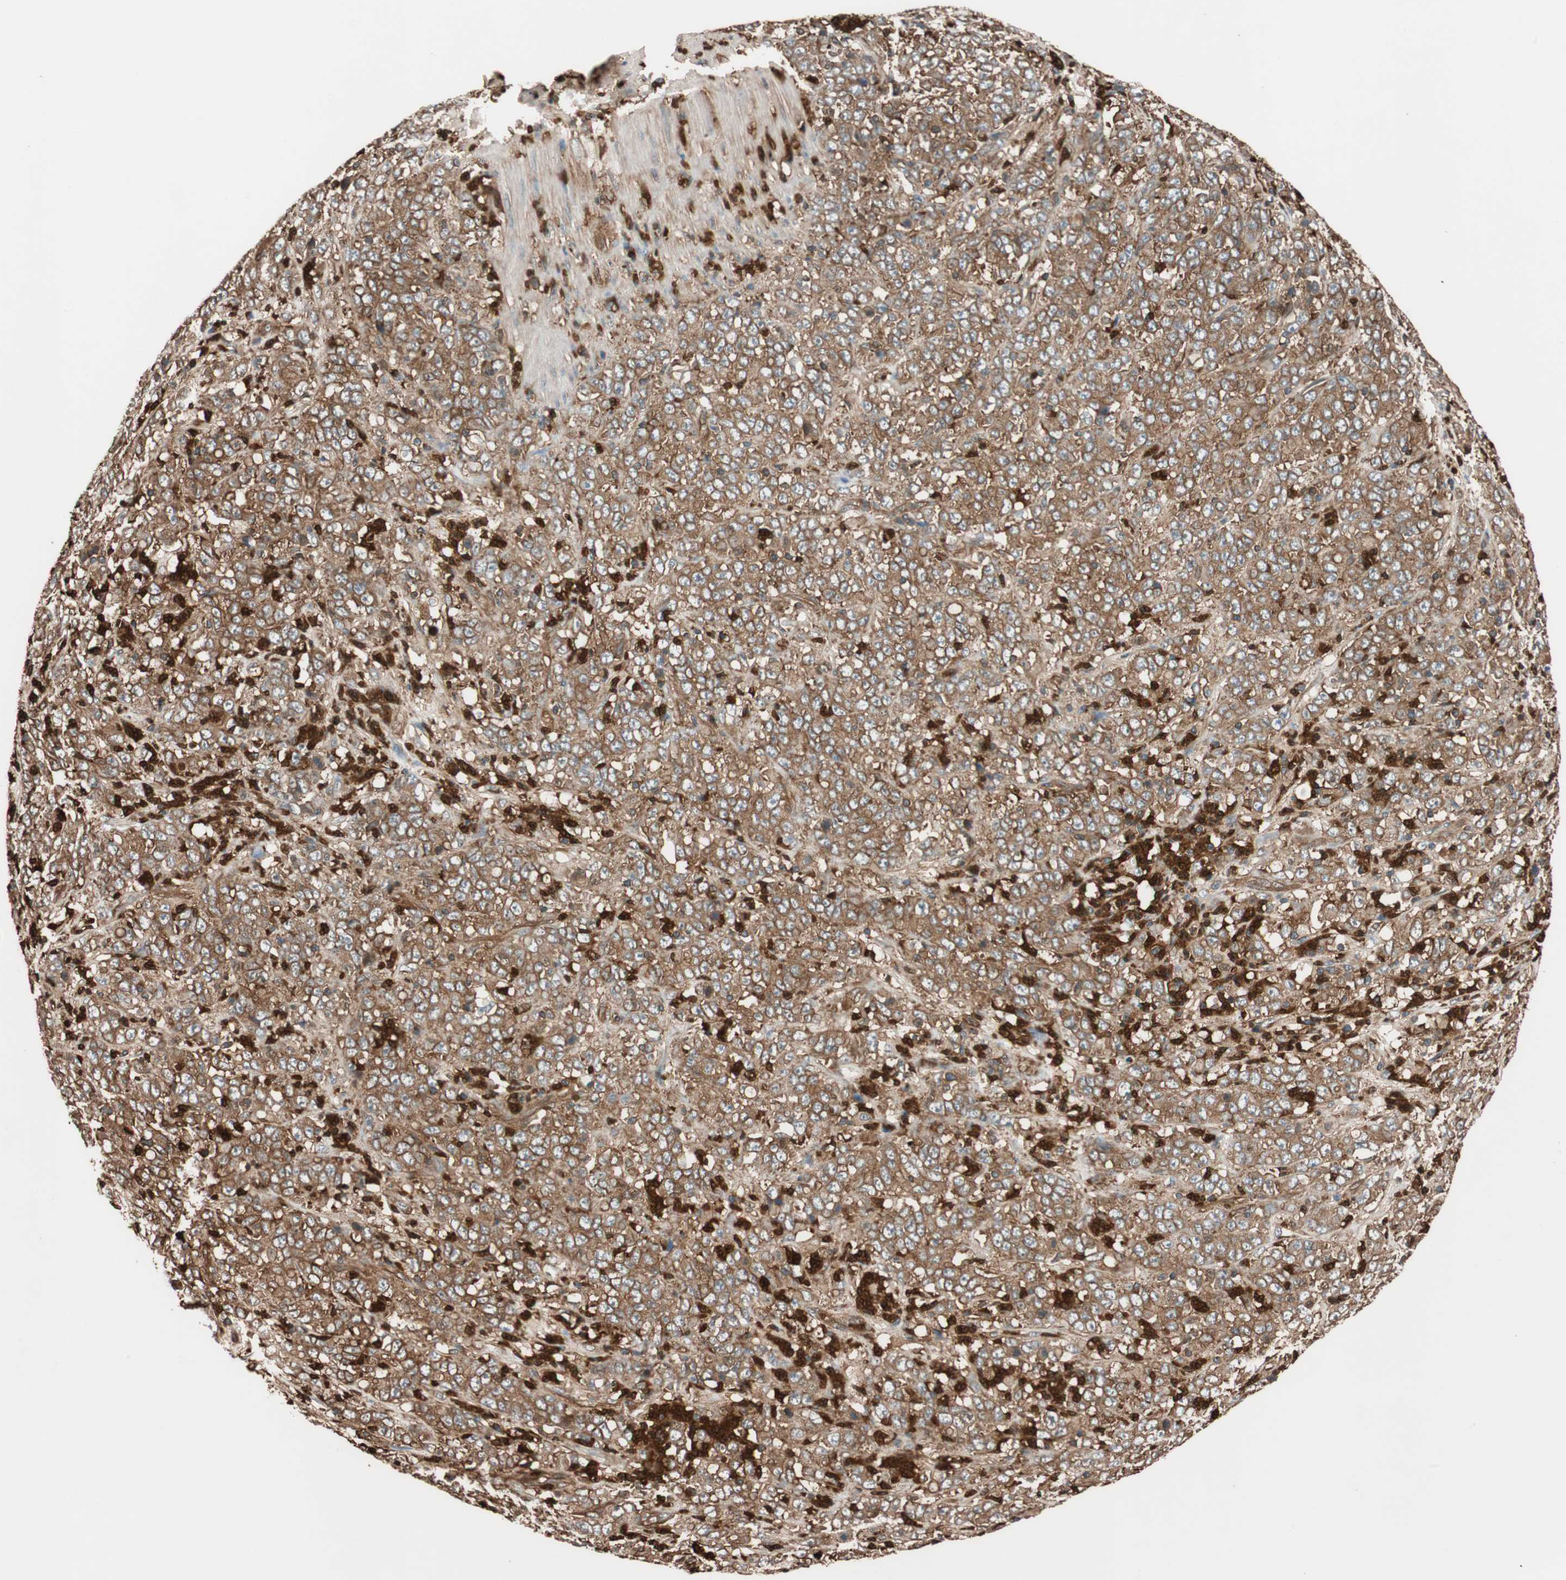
{"staining": {"intensity": "strong", "quantity": ">75%", "location": "cytoplasmic/membranous"}, "tissue": "stomach cancer", "cell_type": "Tumor cells", "image_type": "cancer", "snomed": [{"axis": "morphology", "description": "Adenocarcinoma, NOS"}, {"axis": "topography", "description": "Stomach, lower"}], "caption": "The photomicrograph exhibits a brown stain indicating the presence of a protein in the cytoplasmic/membranous of tumor cells in adenocarcinoma (stomach).", "gene": "VASP", "patient": {"sex": "female", "age": 71}}